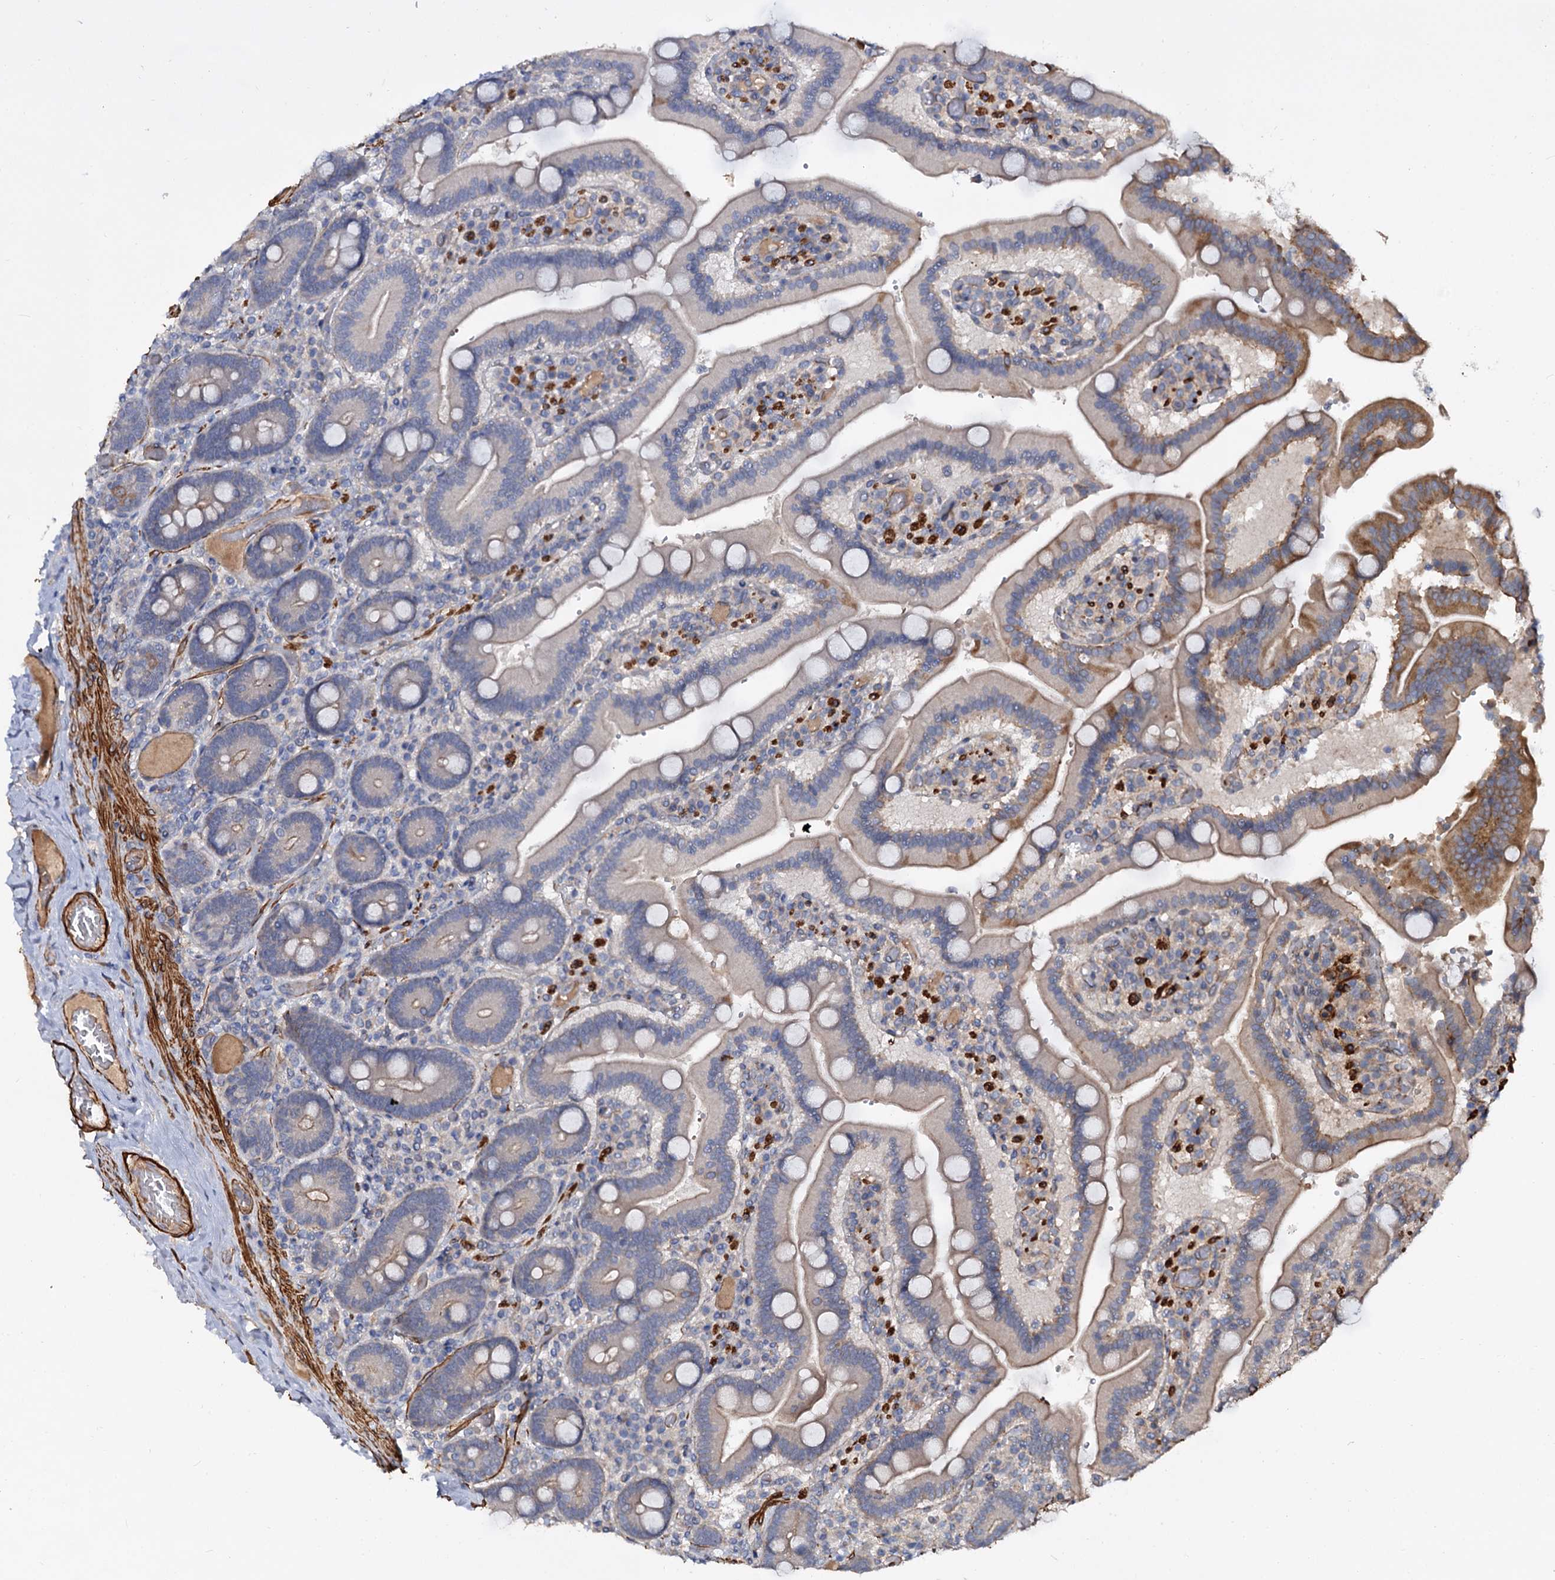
{"staining": {"intensity": "moderate", "quantity": "<25%", "location": "cytoplasmic/membranous"}, "tissue": "duodenum", "cell_type": "Glandular cells", "image_type": "normal", "snomed": [{"axis": "morphology", "description": "Normal tissue, NOS"}, {"axis": "topography", "description": "Duodenum"}], "caption": "Immunohistochemical staining of normal human duodenum demonstrates moderate cytoplasmic/membranous protein expression in about <25% of glandular cells. The staining was performed using DAB (3,3'-diaminobenzidine), with brown indicating positive protein expression. Nuclei are stained blue with hematoxylin.", "gene": "ISM2", "patient": {"sex": "female", "age": 62}}